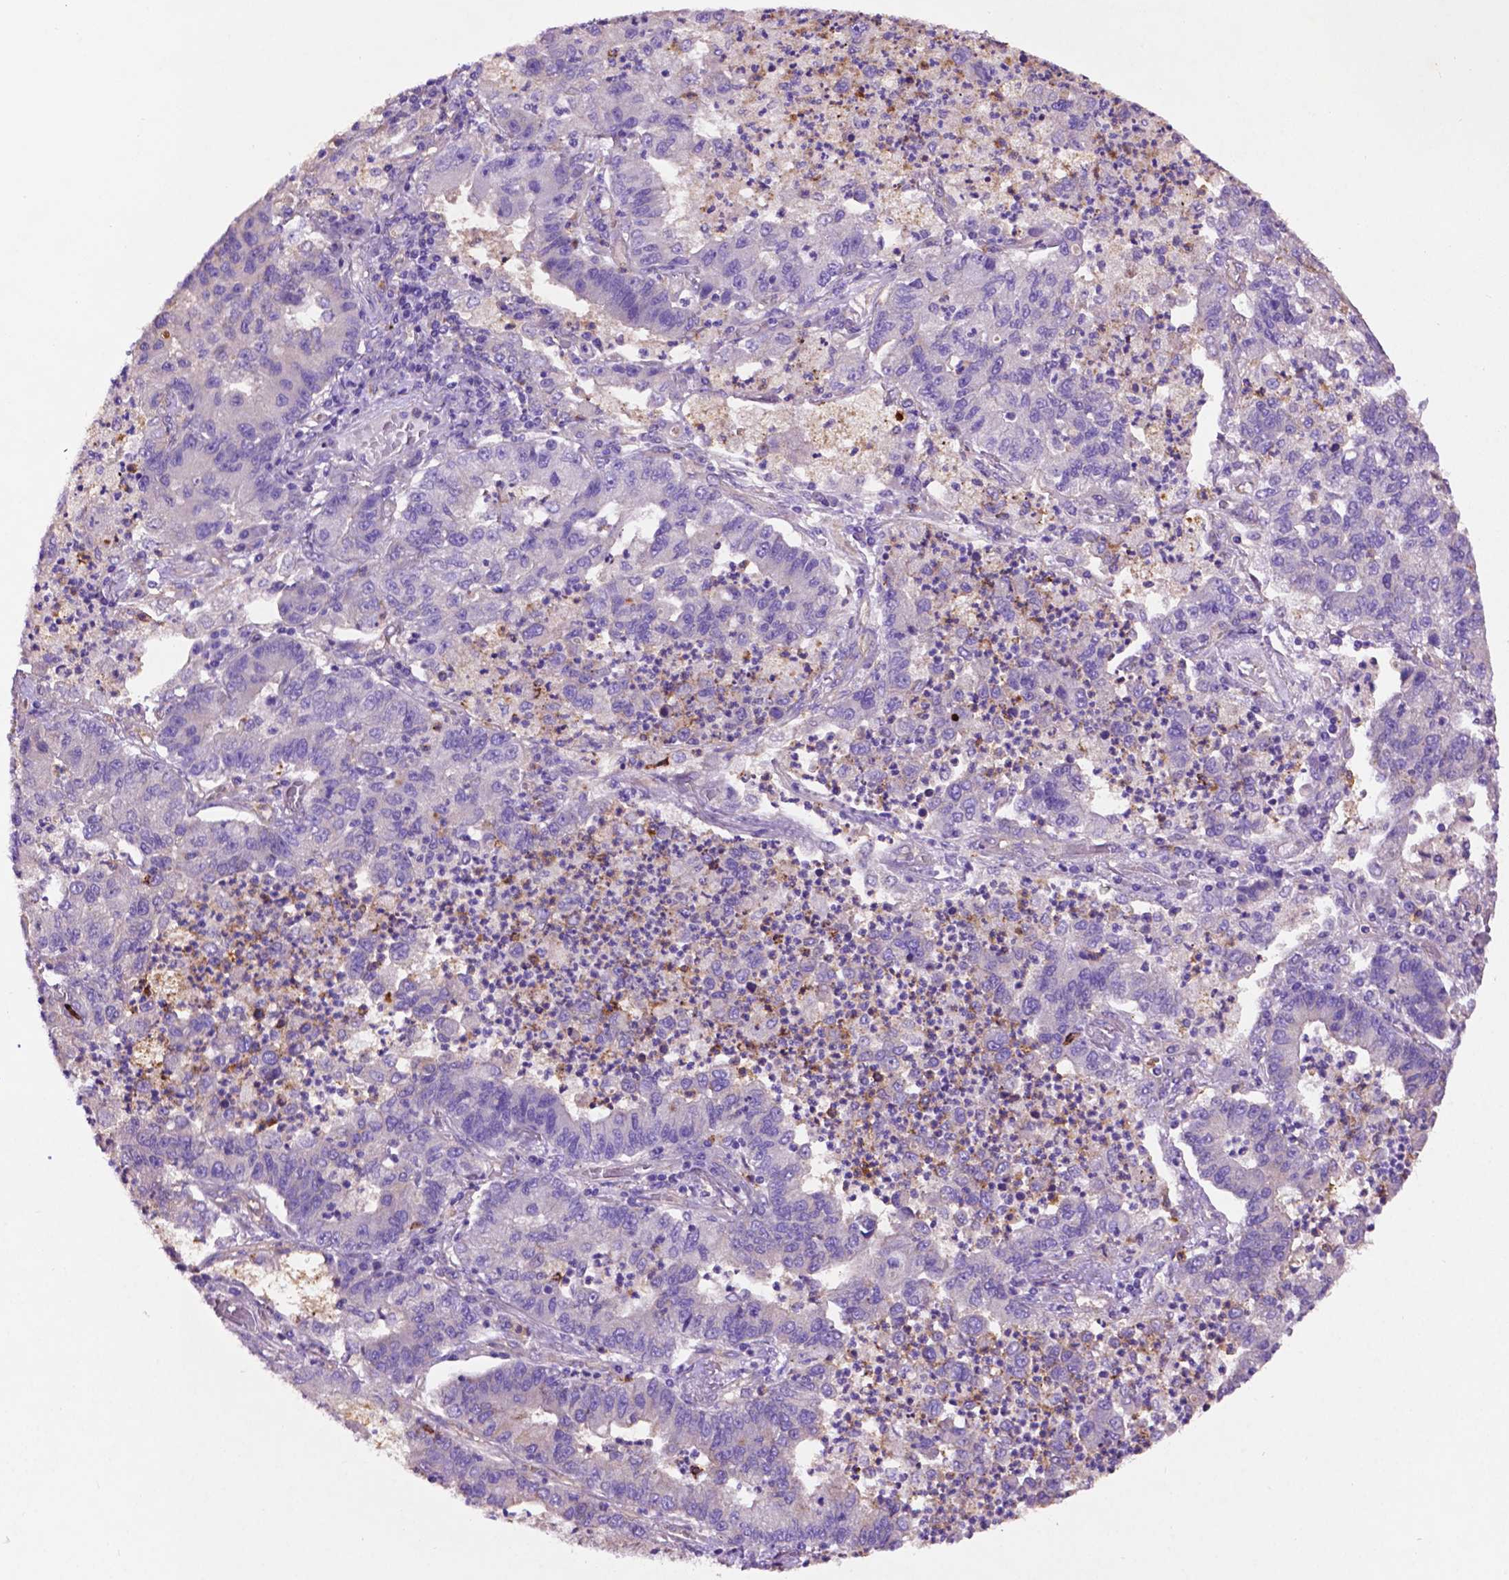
{"staining": {"intensity": "negative", "quantity": "none", "location": "none"}, "tissue": "lung cancer", "cell_type": "Tumor cells", "image_type": "cancer", "snomed": [{"axis": "morphology", "description": "Adenocarcinoma, NOS"}, {"axis": "topography", "description": "Lung"}], "caption": "The histopathology image shows no staining of tumor cells in lung adenocarcinoma.", "gene": "GDPD5", "patient": {"sex": "female", "age": 57}}